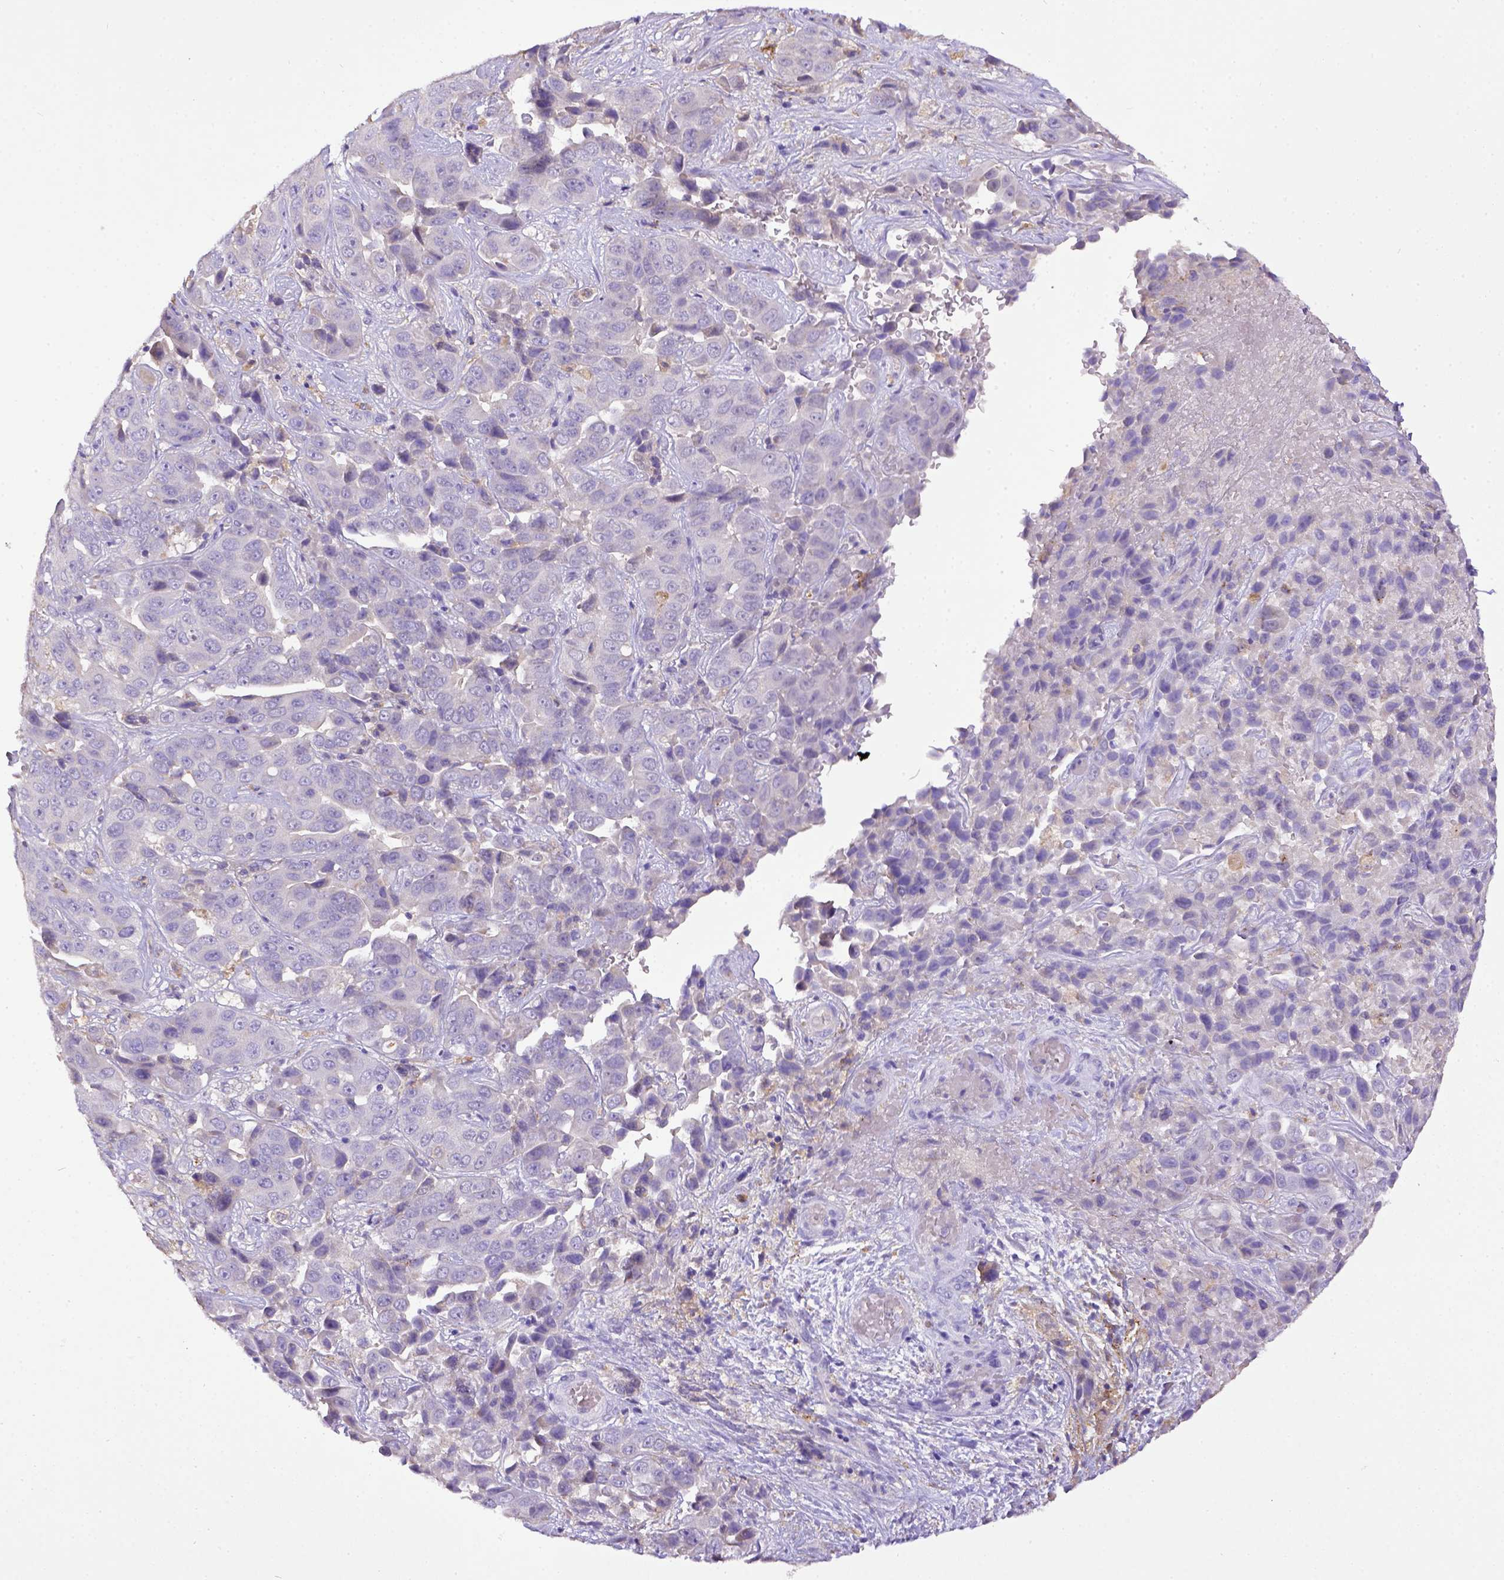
{"staining": {"intensity": "negative", "quantity": "none", "location": "none"}, "tissue": "liver cancer", "cell_type": "Tumor cells", "image_type": "cancer", "snomed": [{"axis": "morphology", "description": "Cholangiocarcinoma"}, {"axis": "topography", "description": "Liver"}], "caption": "Immunohistochemistry (IHC) image of neoplastic tissue: liver cancer stained with DAB (3,3'-diaminobenzidine) reveals no significant protein expression in tumor cells.", "gene": "CD40", "patient": {"sex": "female", "age": 52}}